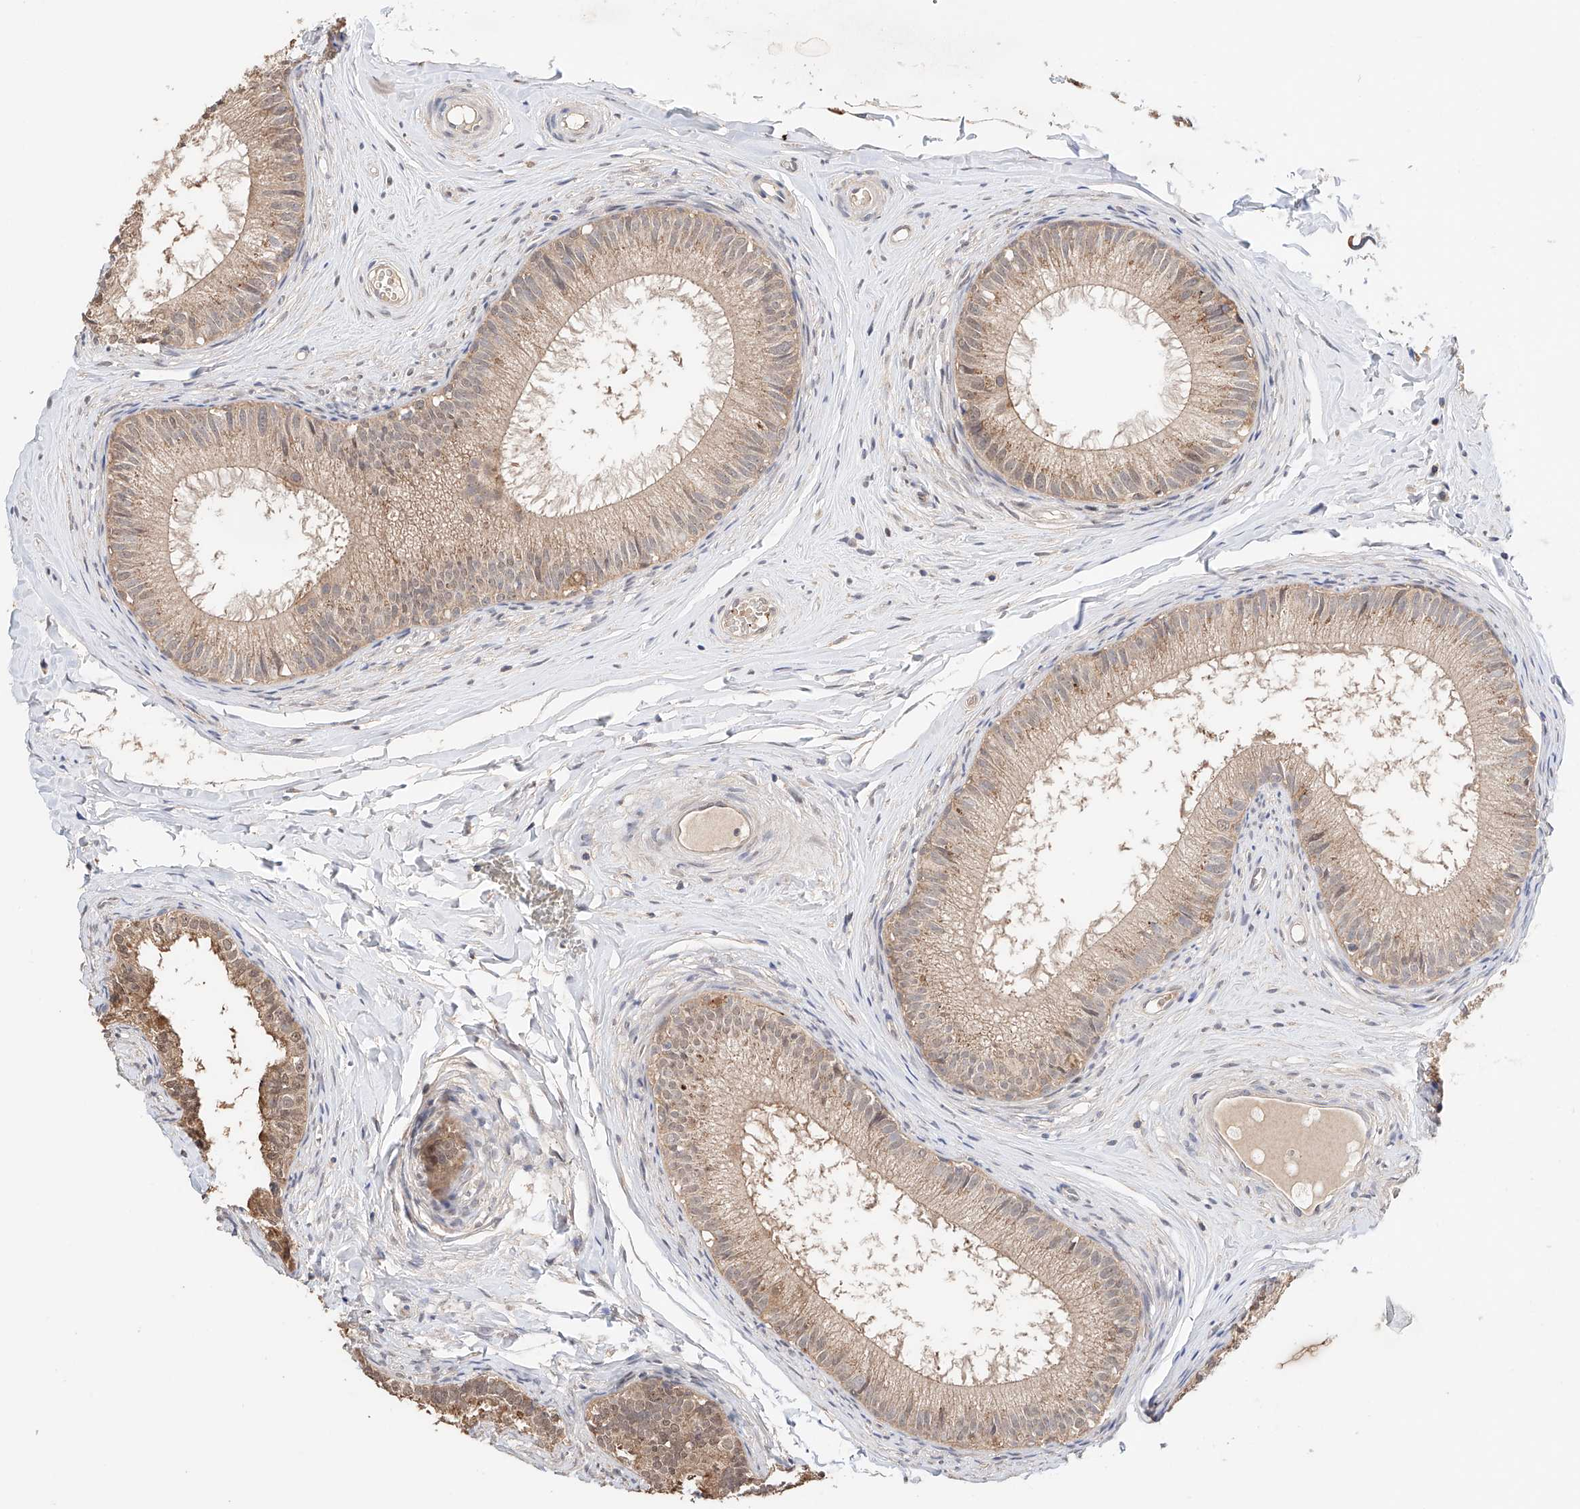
{"staining": {"intensity": "moderate", "quantity": "25%-75%", "location": "cytoplasmic/membranous"}, "tissue": "epididymis", "cell_type": "Glandular cells", "image_type": "normal", "snomed": [{"axis": "morphology", "description": "Normal tissue, NOS"}, {"axis": "topography", "description": "Epididymis"}], "caption": "The immunohistochemical stain highlights moderate cytoplasmic/membranous expression in glandular cells of unremarkable epididymis.", "gene": "ZFHX2", "patient": {"sex": "male", "age": 34}}